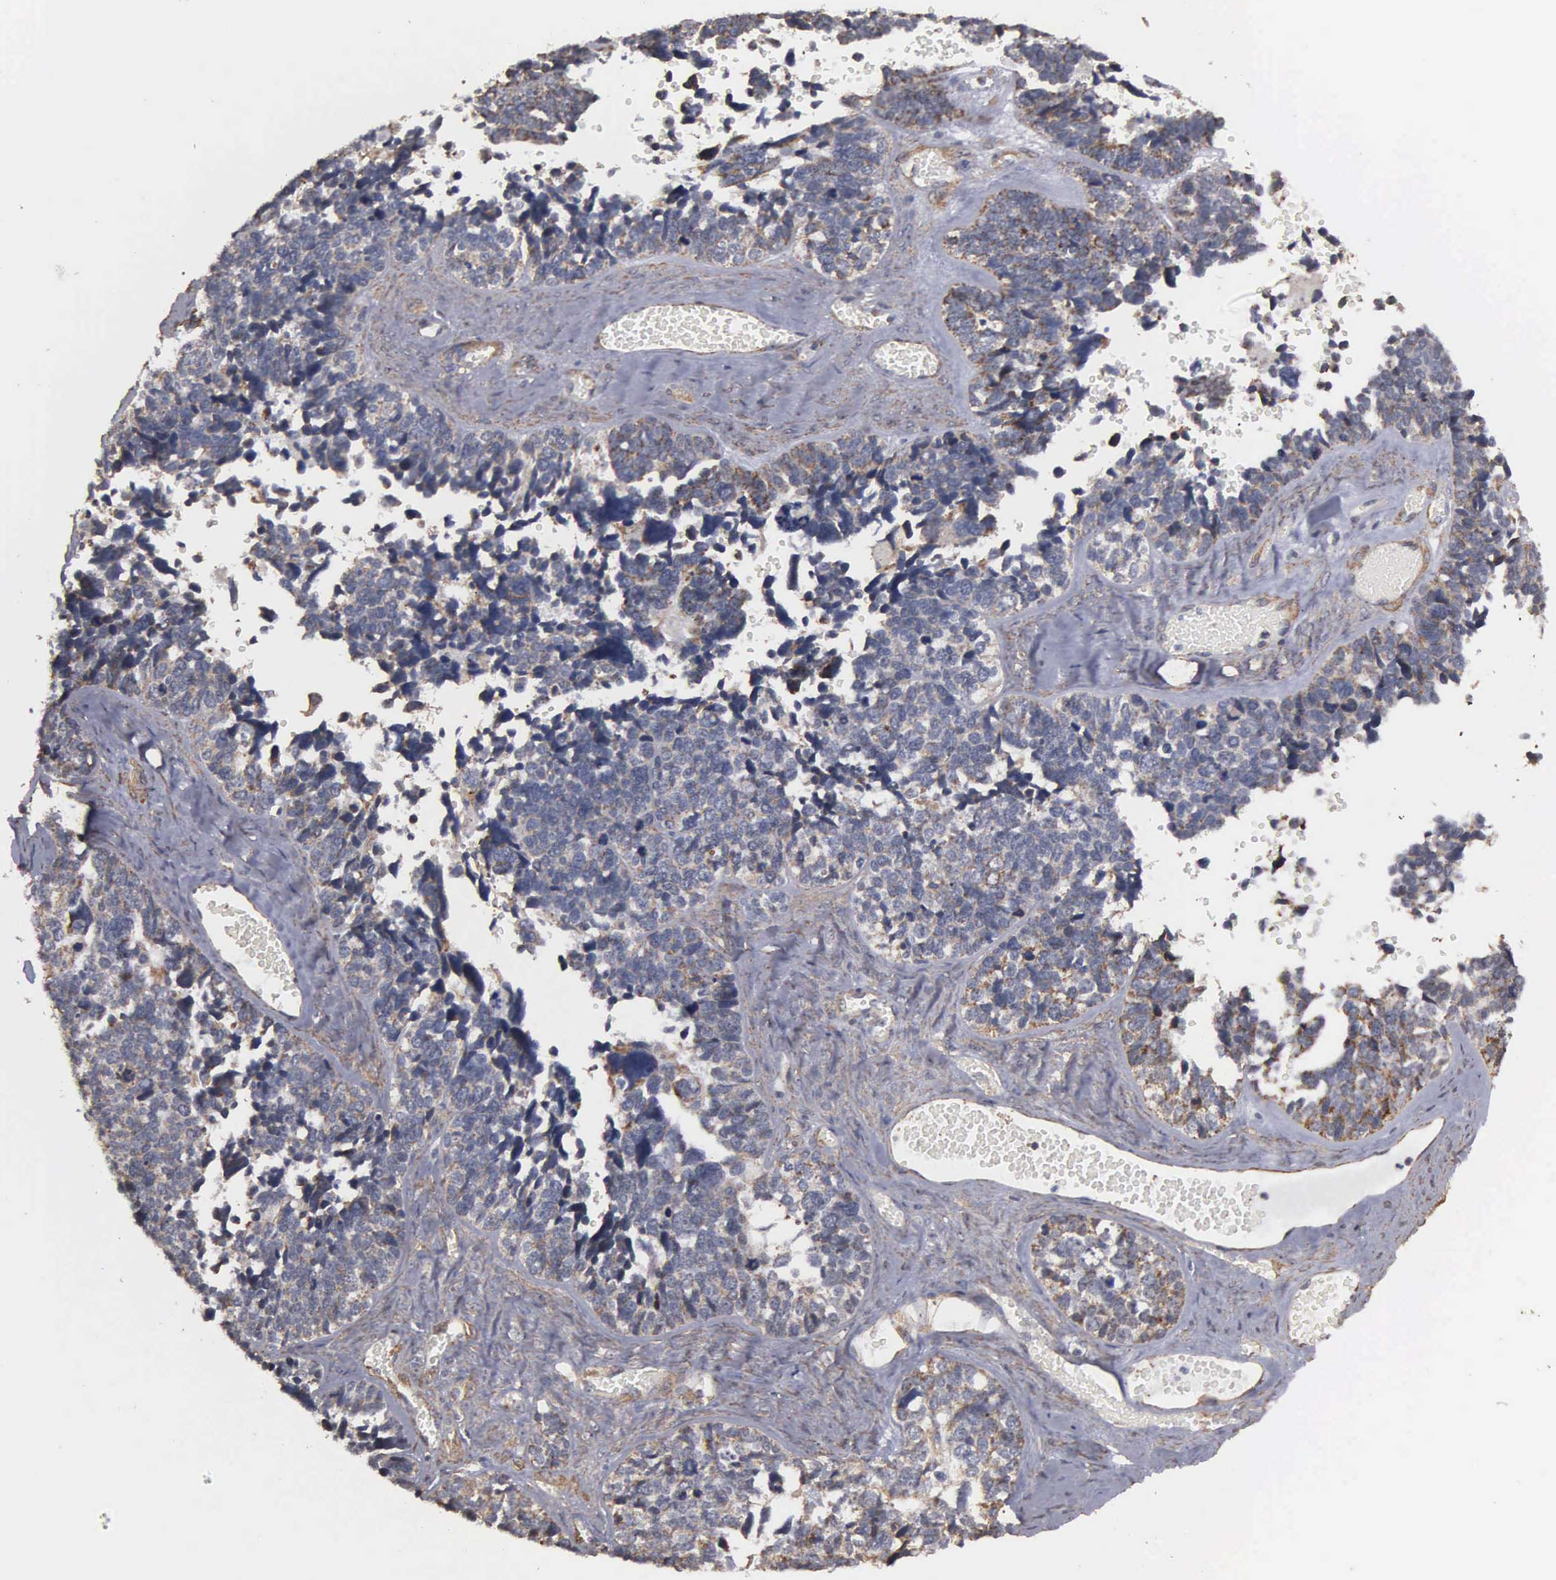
{"staining": {"intensity": "weak", "quantity": "25%-75%", "location": "cytoplasmic/membranous"}, "tissue": "ovarian cancer", "cell_type": "Tumor cells", "image_type": "cancer", "snomed": [{"axis": "morphology", "description": "Cystadenocarcinoma, serous, NOS"}, {"axis": "topography", "description": "Ovary"}], "caption": "About 25%-75% of tumor cells in human ovarian cancer demonstrate weak cytoplasmic/membranous protein positivity as visualized by brown immunohistochemical staining.", "gene": "NGDN", "patient": {"sex": "female", "age": 77}}